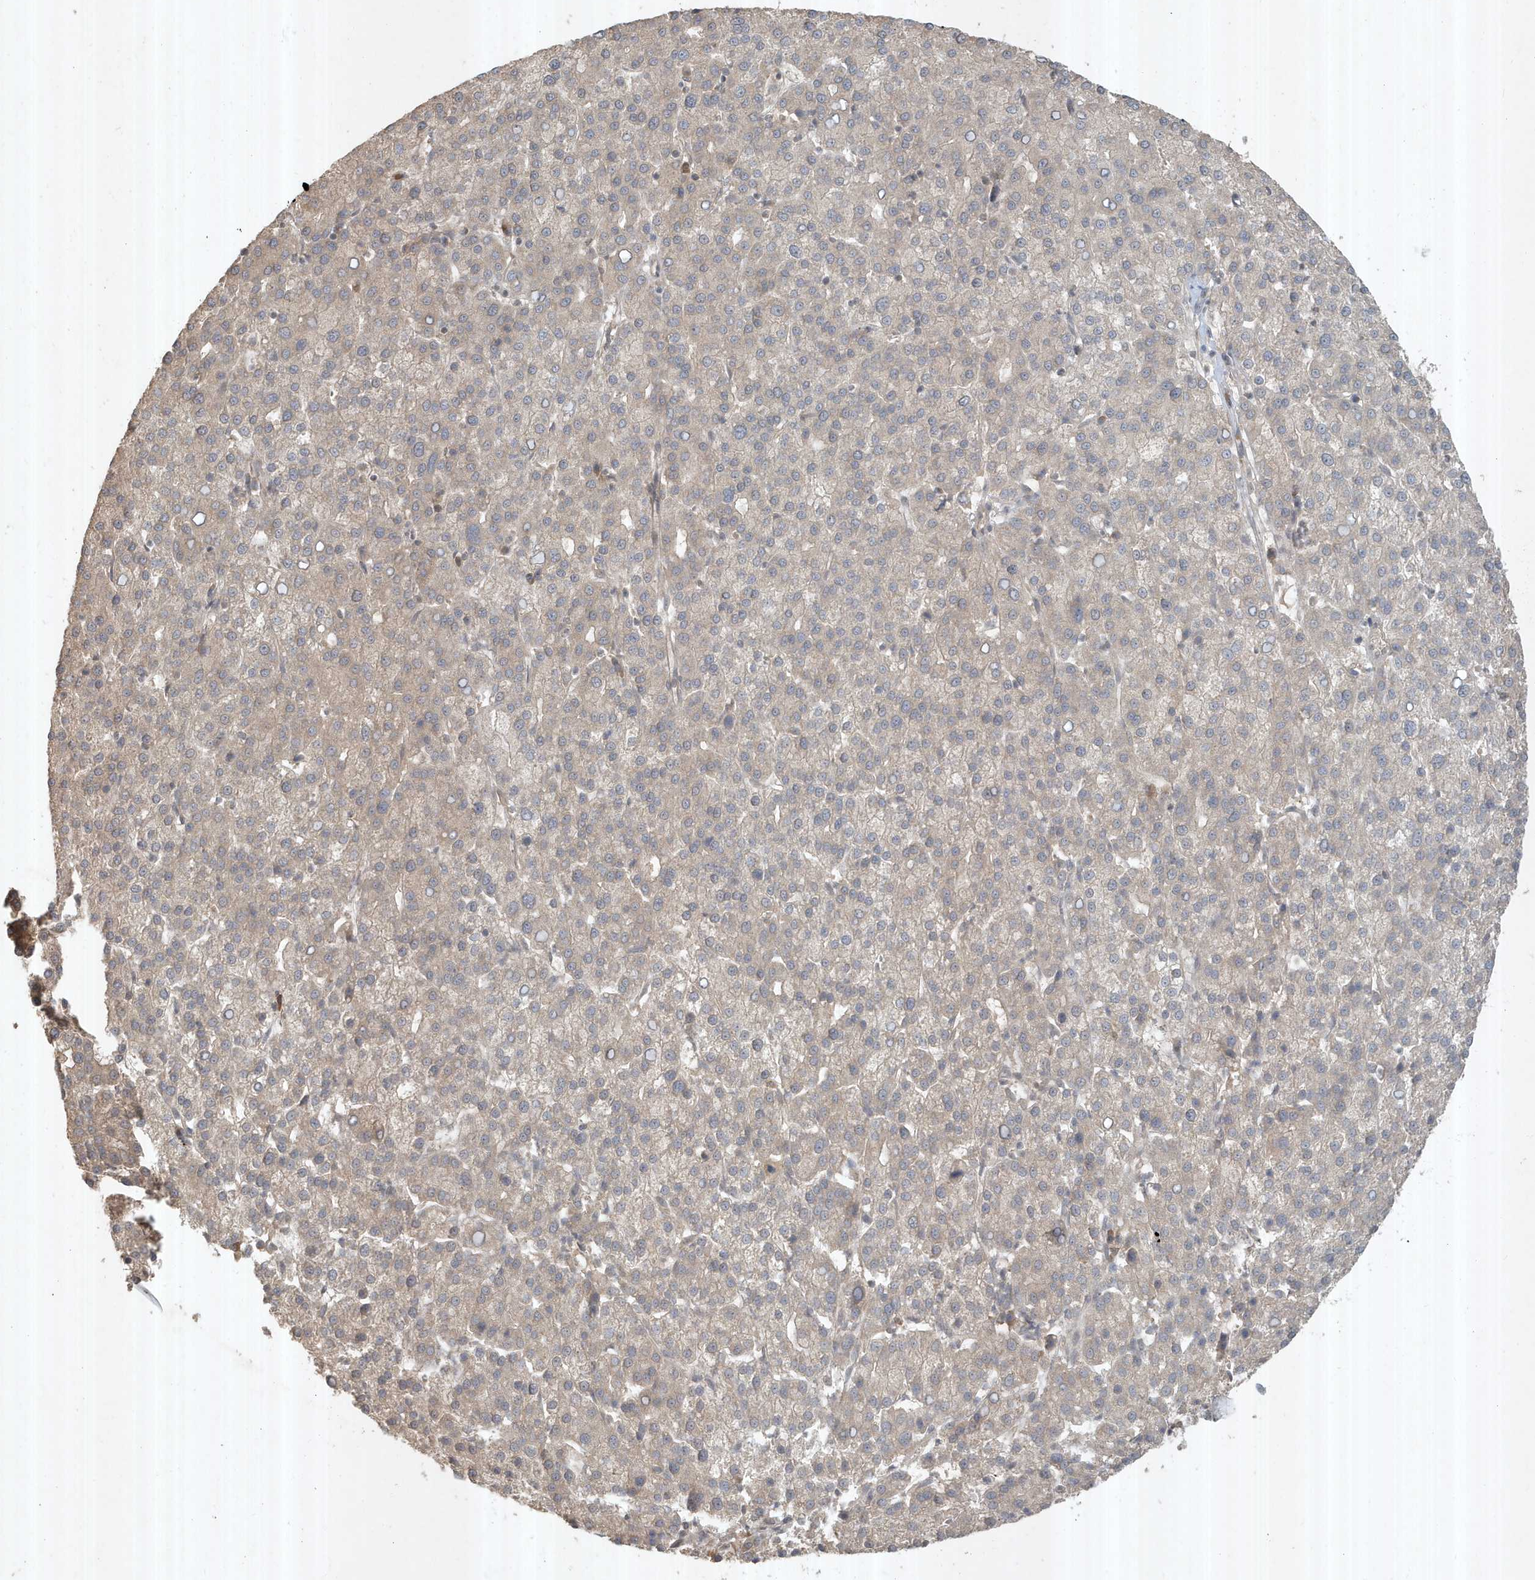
{"staining": {"intensity": "weak", "quantity": "<25%", "location": "cytoplasmic/membranous"}, "tissue": "liver cancer", "cell_type": "Tumor cells", "image_type": "cancer", "snomed": [{"axis": "morphology", "description": "Carcinoma, Hepatocellular, NOS"}, {"axis": "topography", "description": "Liver"}], "caption": "Image shows no significant protein staining in tumor cells of liver cancer (hepatocellular carcinoma).", "gene": "ABCB9", "patient": {"sex": "female", "age": 58}}